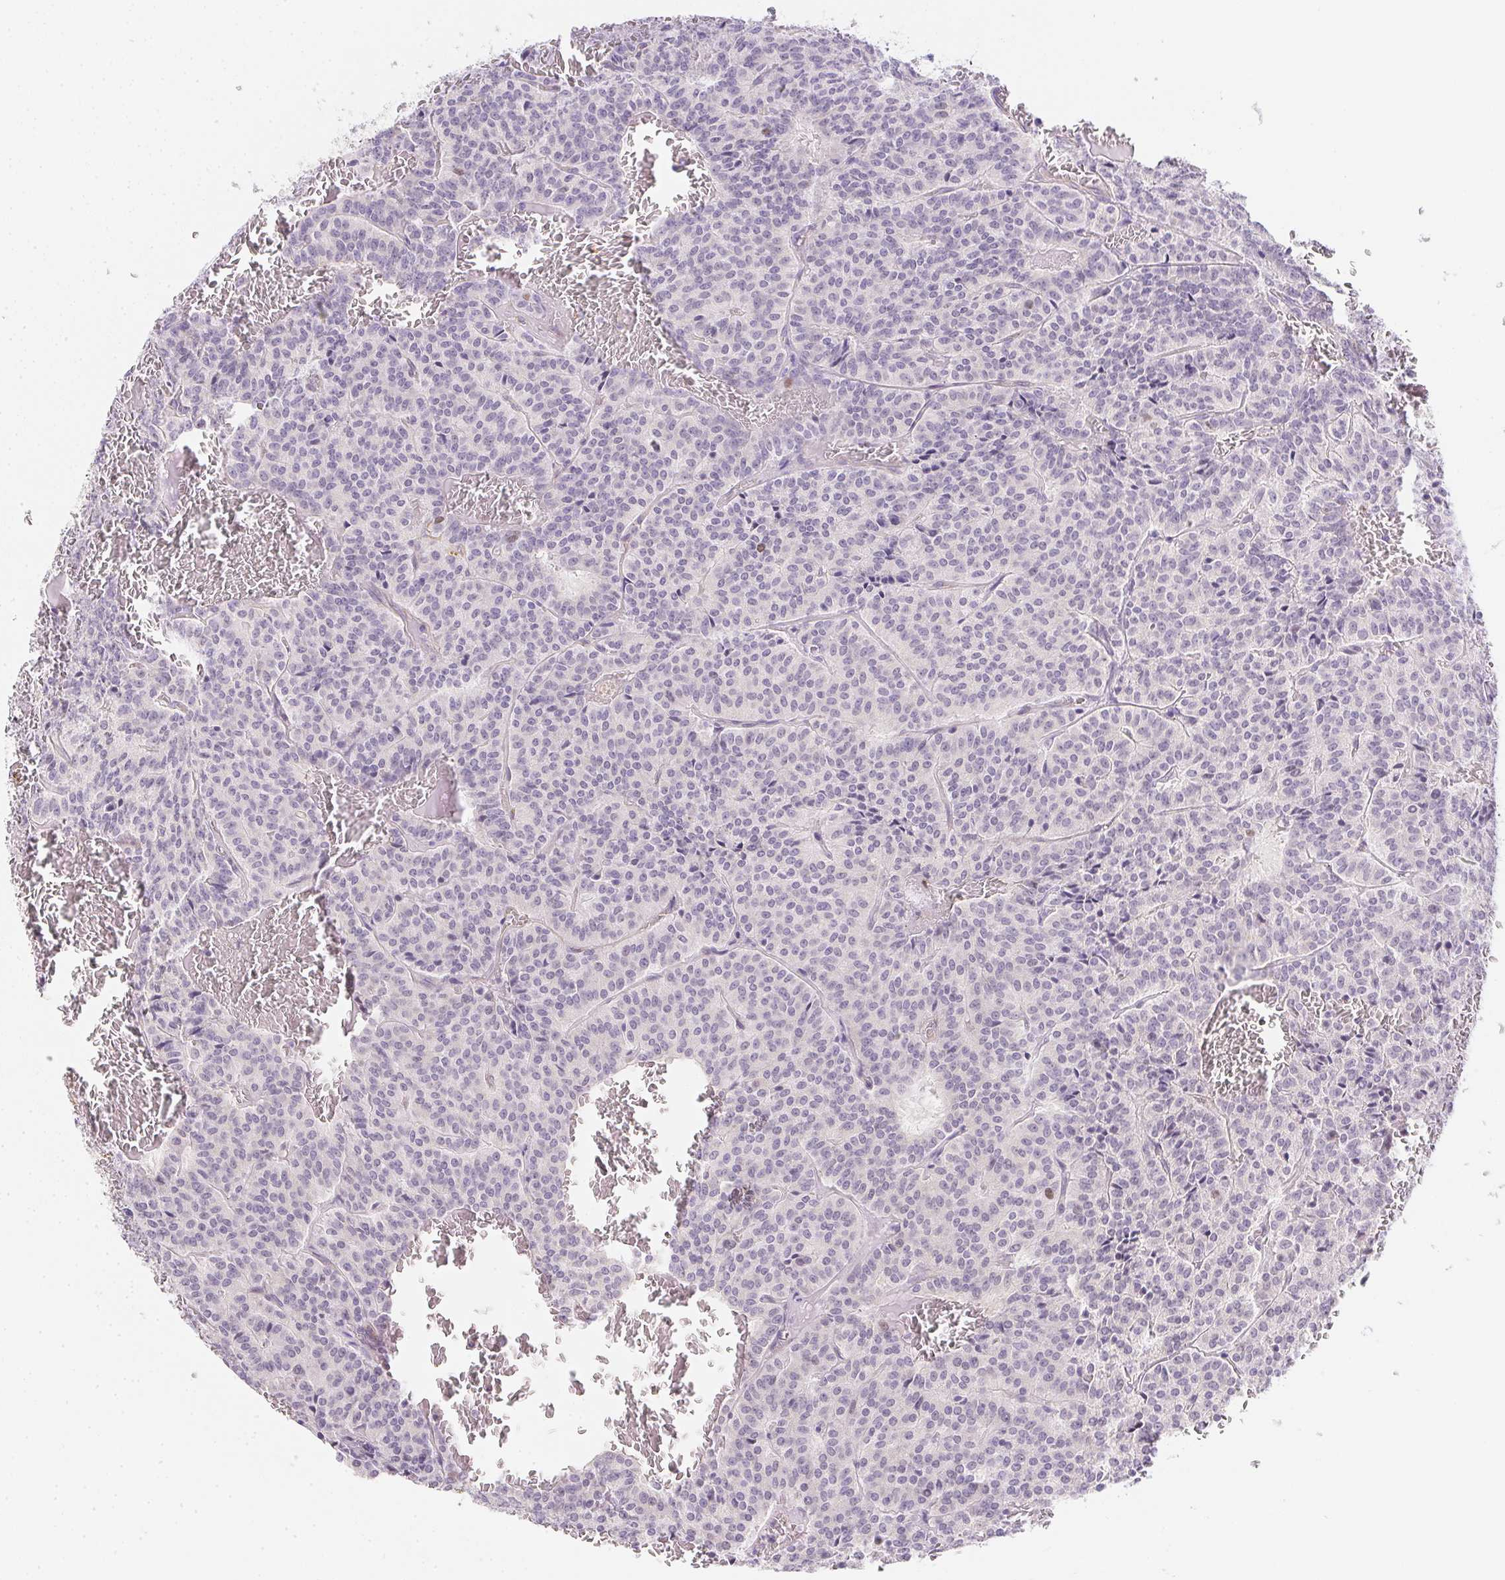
{"staining": {"intensity": "negative", "quantity": "none", "location": "none"}, "tissue": "carcinoid", "cell_type": "Tumor cells", "image_type": "cancer", "snomed": [{"axis": "morphology", "description": "Carcinoid, malignant, NOS"}, {"axis": "topography", "description": "Lung"}], "caption": "There is no significant expression in tumor cells of carcinoid.", "gene": "HELLS", "patient": {"sex": "male", "age": 70}}